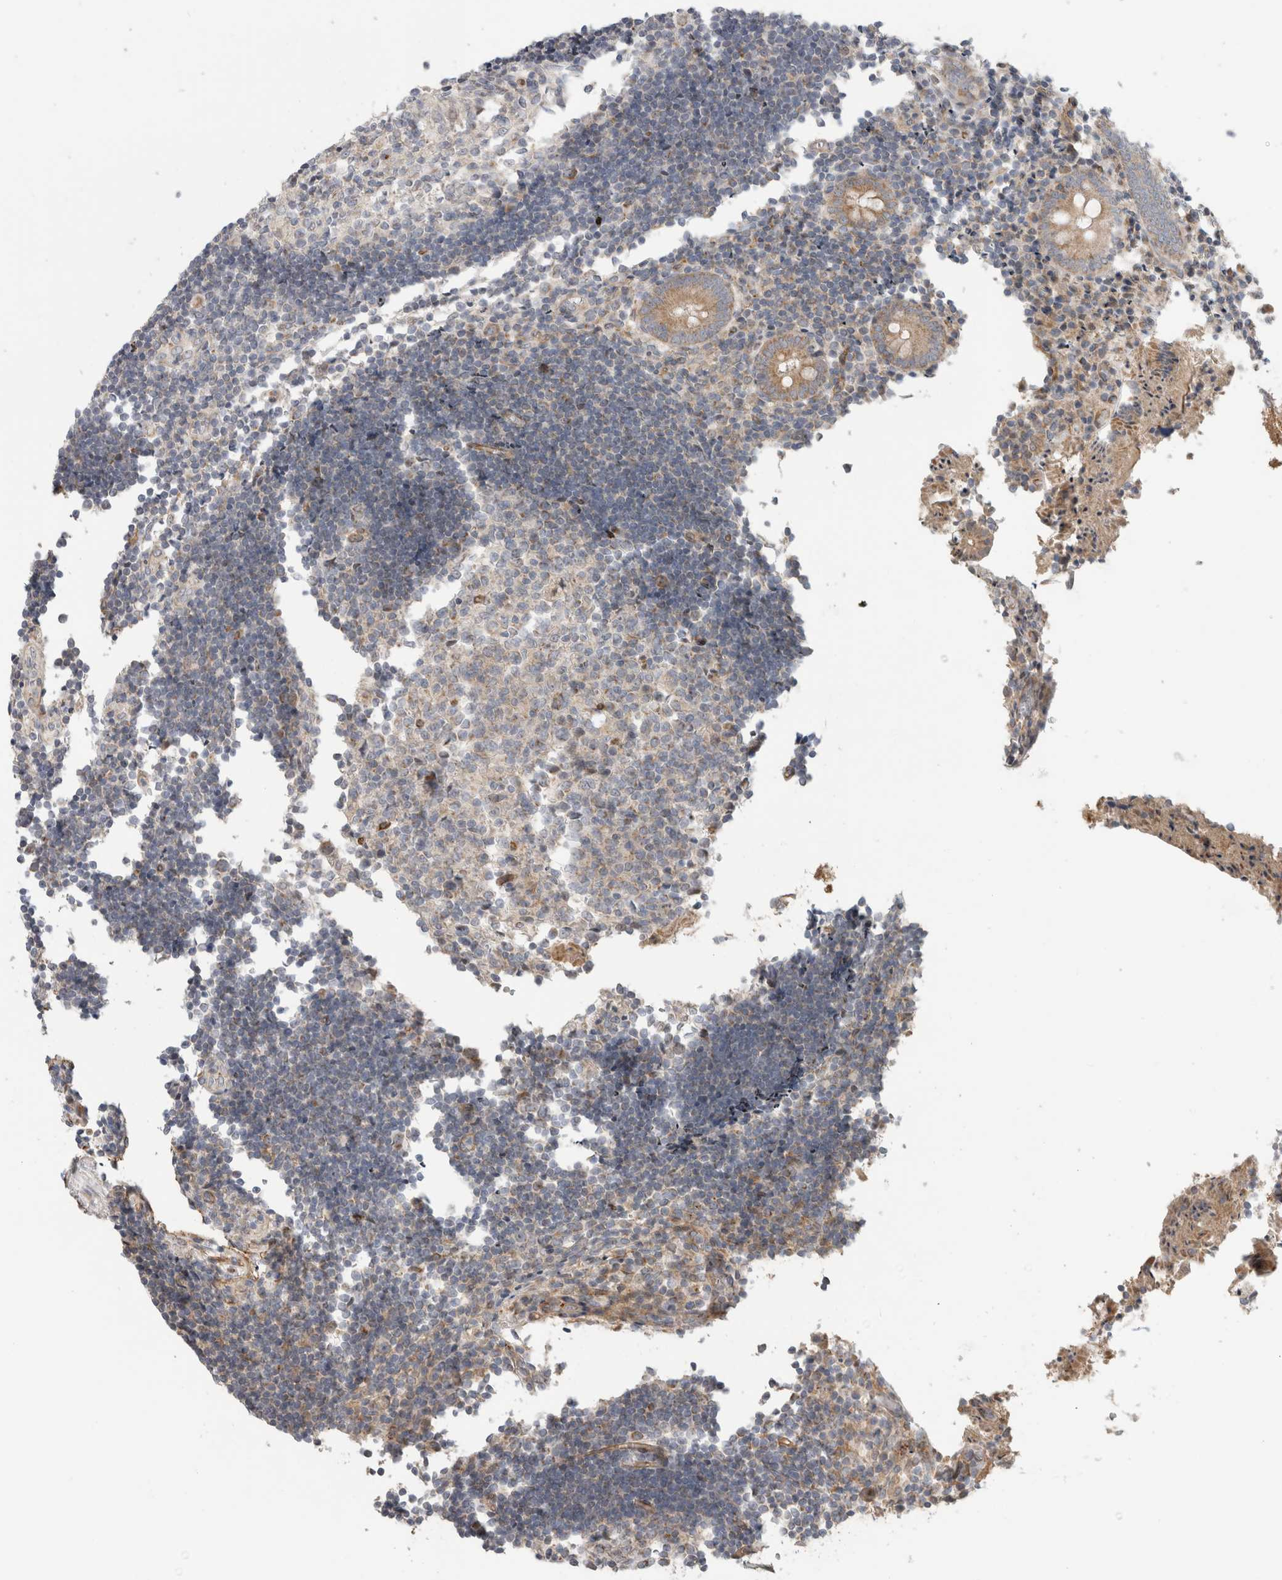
{"staining": {"intensity": "moderate", "quantity": ">75%", "location": "cytoplasmic/membranous"}, "tissue": "appendix", "cell_type": "Glandular cells", "image_type": "normal", "snomed": [{"axis": "morphology", "description": "Normal tissue, NOS"}, {"axis": "topography", "description": "Appendix"}], "caption": "IHC of normal human appendix exhibits medium levels of moderate cytoplasmic/membranous staining in about >75% of glandular cells. The staining was performed using DAB (3,3'-diaminobenzidine), with brown indicating positive protein expression. Nuclei are stained blue with hematoxylin.", "gene": "KPNA5", "patient": {"sex": "female", "age": 17}}